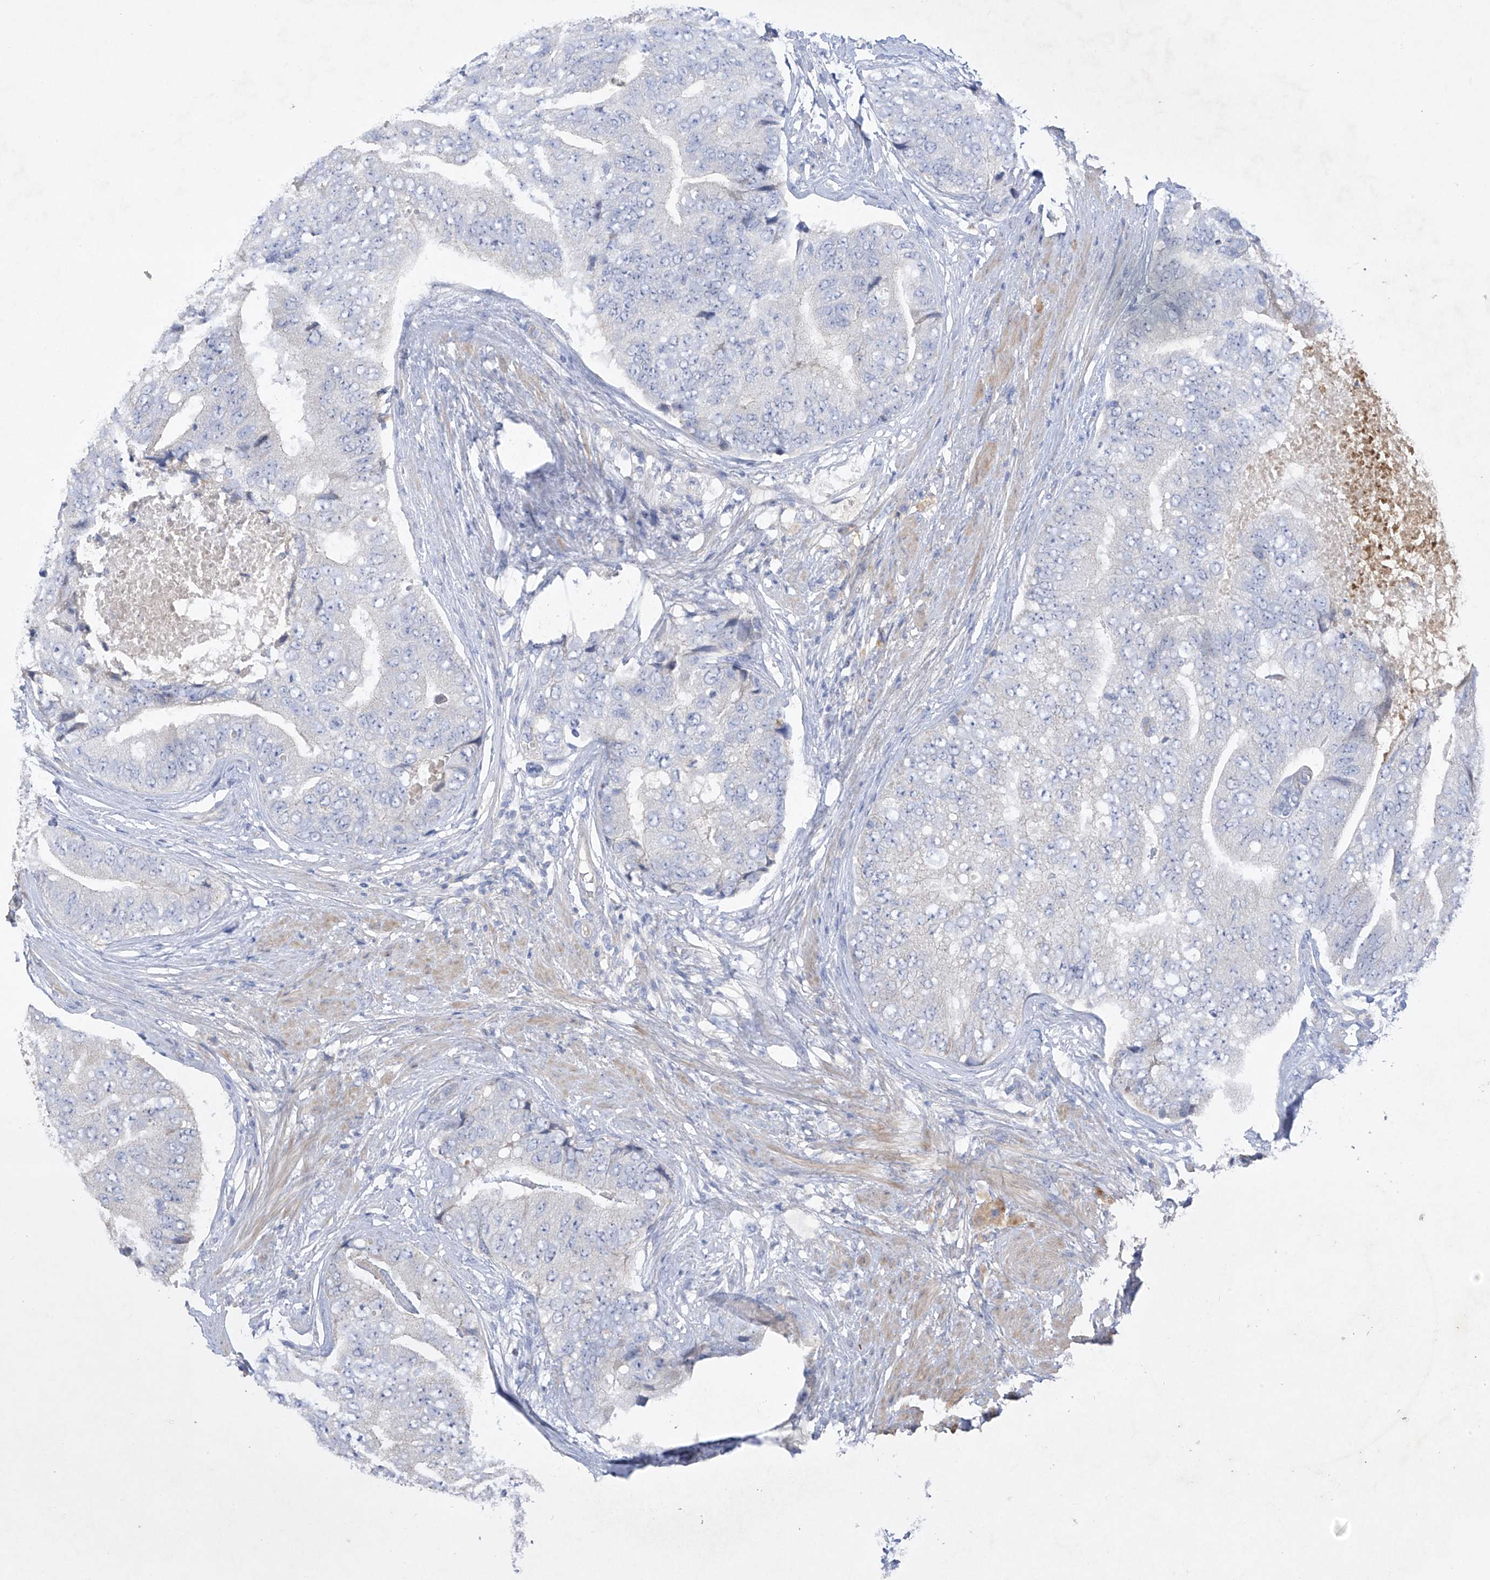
{"staining": {"intensity": "negative", "quantity": "none", "location": "none"}, "tissue": "prostate cancer", "cell_type": "Tumor cells", "image_type": "cancer", "snomed": [{"axis": "morphology", "description": "Adenocarcinoma, High grade"}, {"axis": "topography", "description": "Prostate"}], "caption": "Tumor cells are negative for protein expression in human high-grade adenocarcinoma (prostate).", "gene": "PRSS12", "patient": {"sex": "male", "age": 70}}